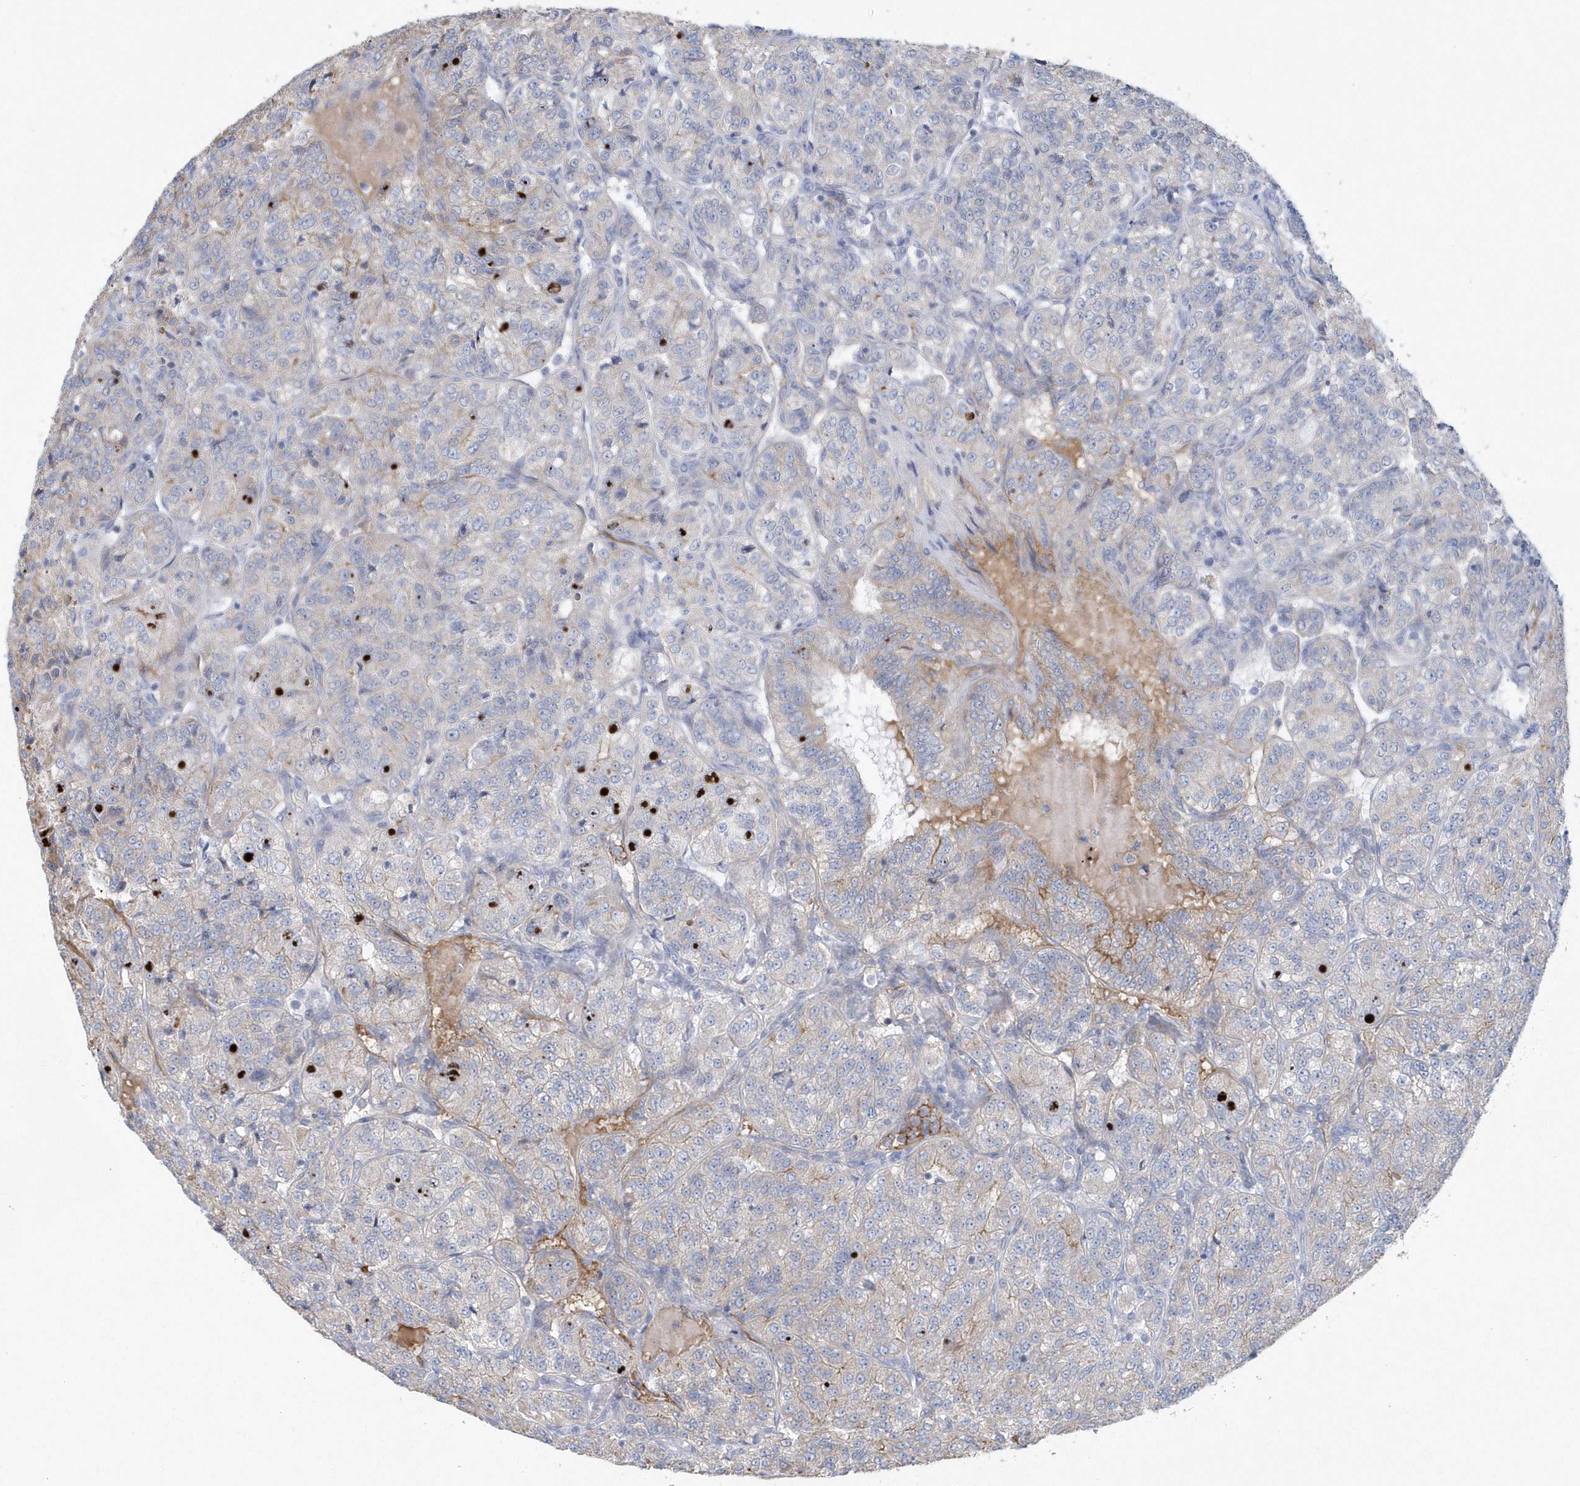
{"staining": {"intensity": "negative", "quantity": "none", "location": "none"}, "tissue": "renal cancer", "cell_type": "Tumor cells", "image_type": "cancer", "snomed": [{"axis": "morphology", "description": "Adenocarcinoma, NOS"}, {"axis": "topography", "description": "Kidney"}], "caption": "Immunohistochemistry micrograph of human renal cancer stained for a protein (brown), which shows no positivity in tumor cells.", "gene": "SPATA18", "patient": {"sex": "female", "age": 63}}